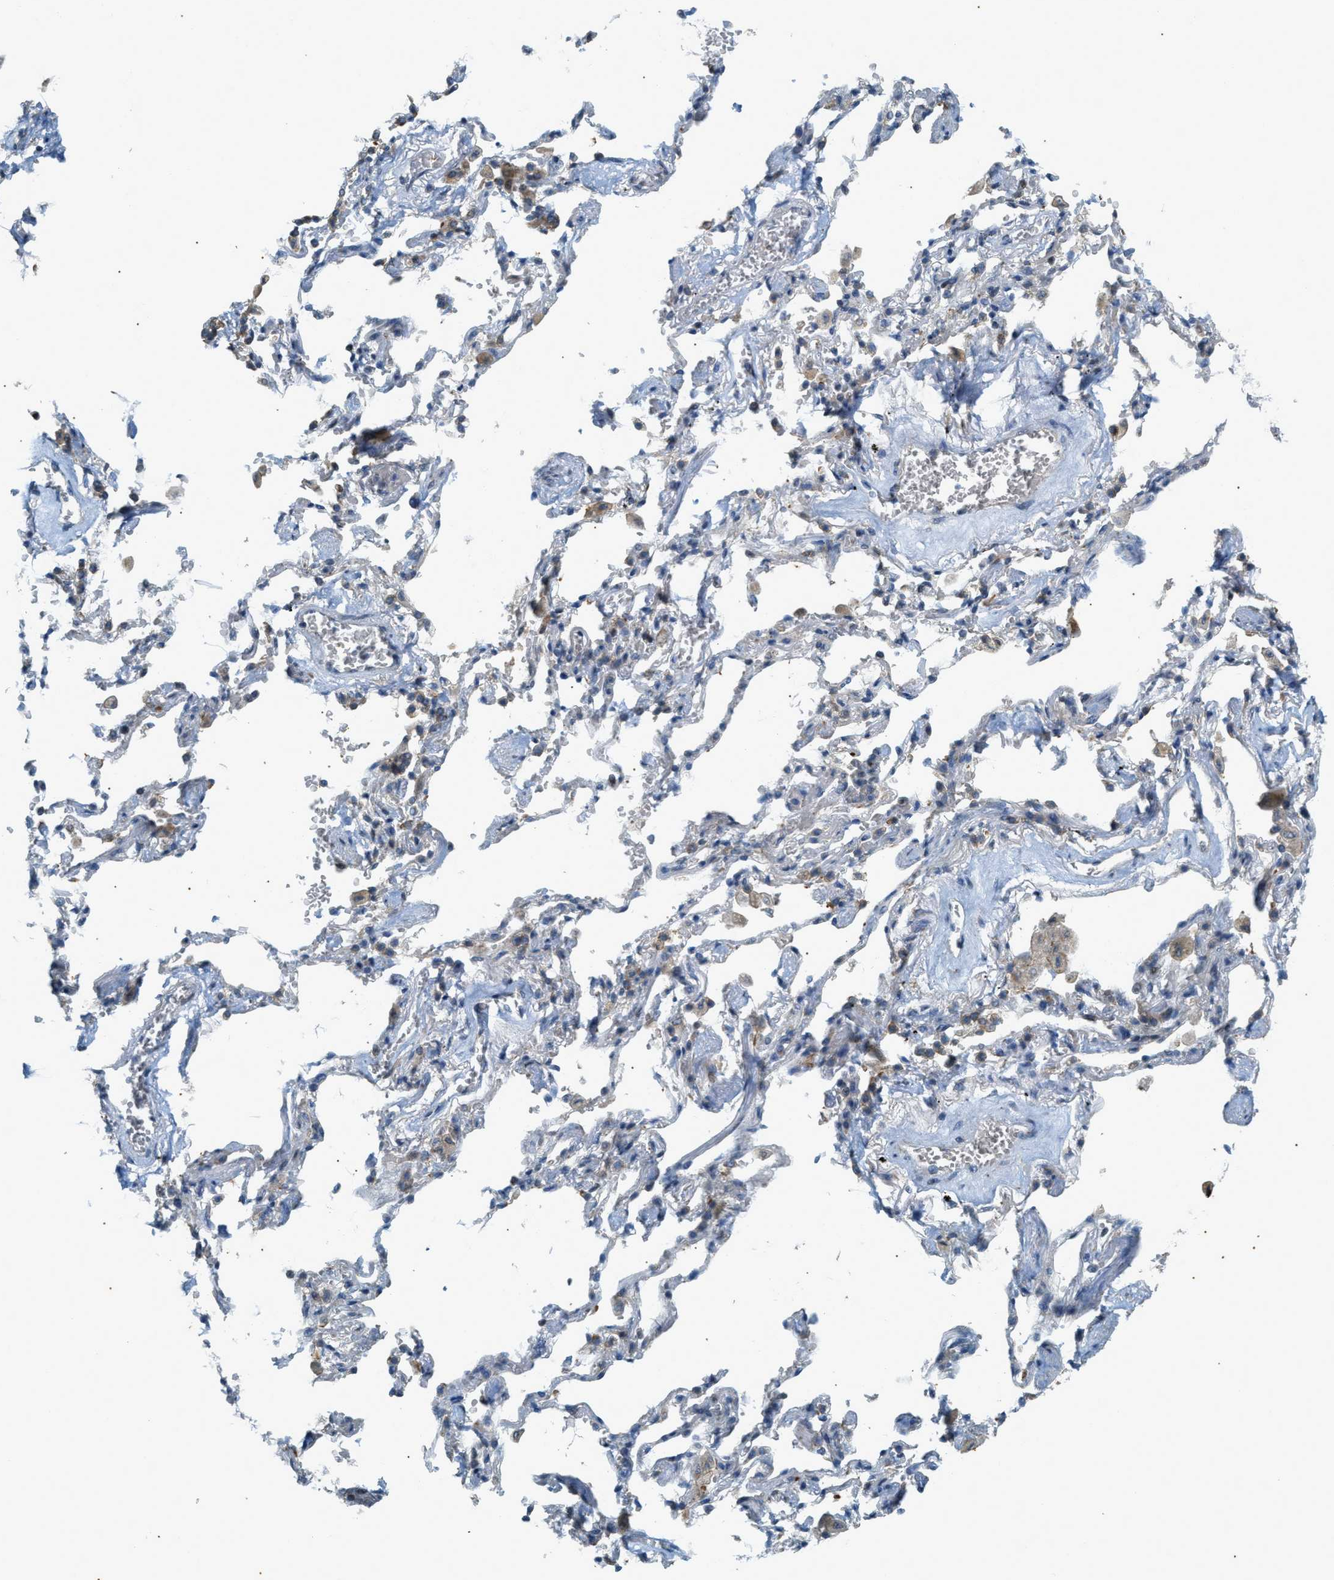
{"staining": {"intensity": "moderate", "quantity": ">75%", "location": "cytoplasmic/membranous"}, "tissue": "adipose tissue", "cell_type": "Adipocytes", "image_type": "normal", "snomed": [{"axis": "morphology", "description": "Normal tissue, NOS"}, {"axis": "topography", "description": "Cartilage tissue"}, {"axis": "topography", "description": "Lung"}], "caption": "IHC photomicrograph of unremarkable adipose tissue: adipose tissue stained using immunohistochemistry (IHC) displays medium levels of moderate protein expression localized specifically in the cytoplasmic/membranous of adipocytes, appearing as a cytoplasmic/membranous brown color.", "gene": "CHPF2", "patient": {"sex": "female", "age": 77}}